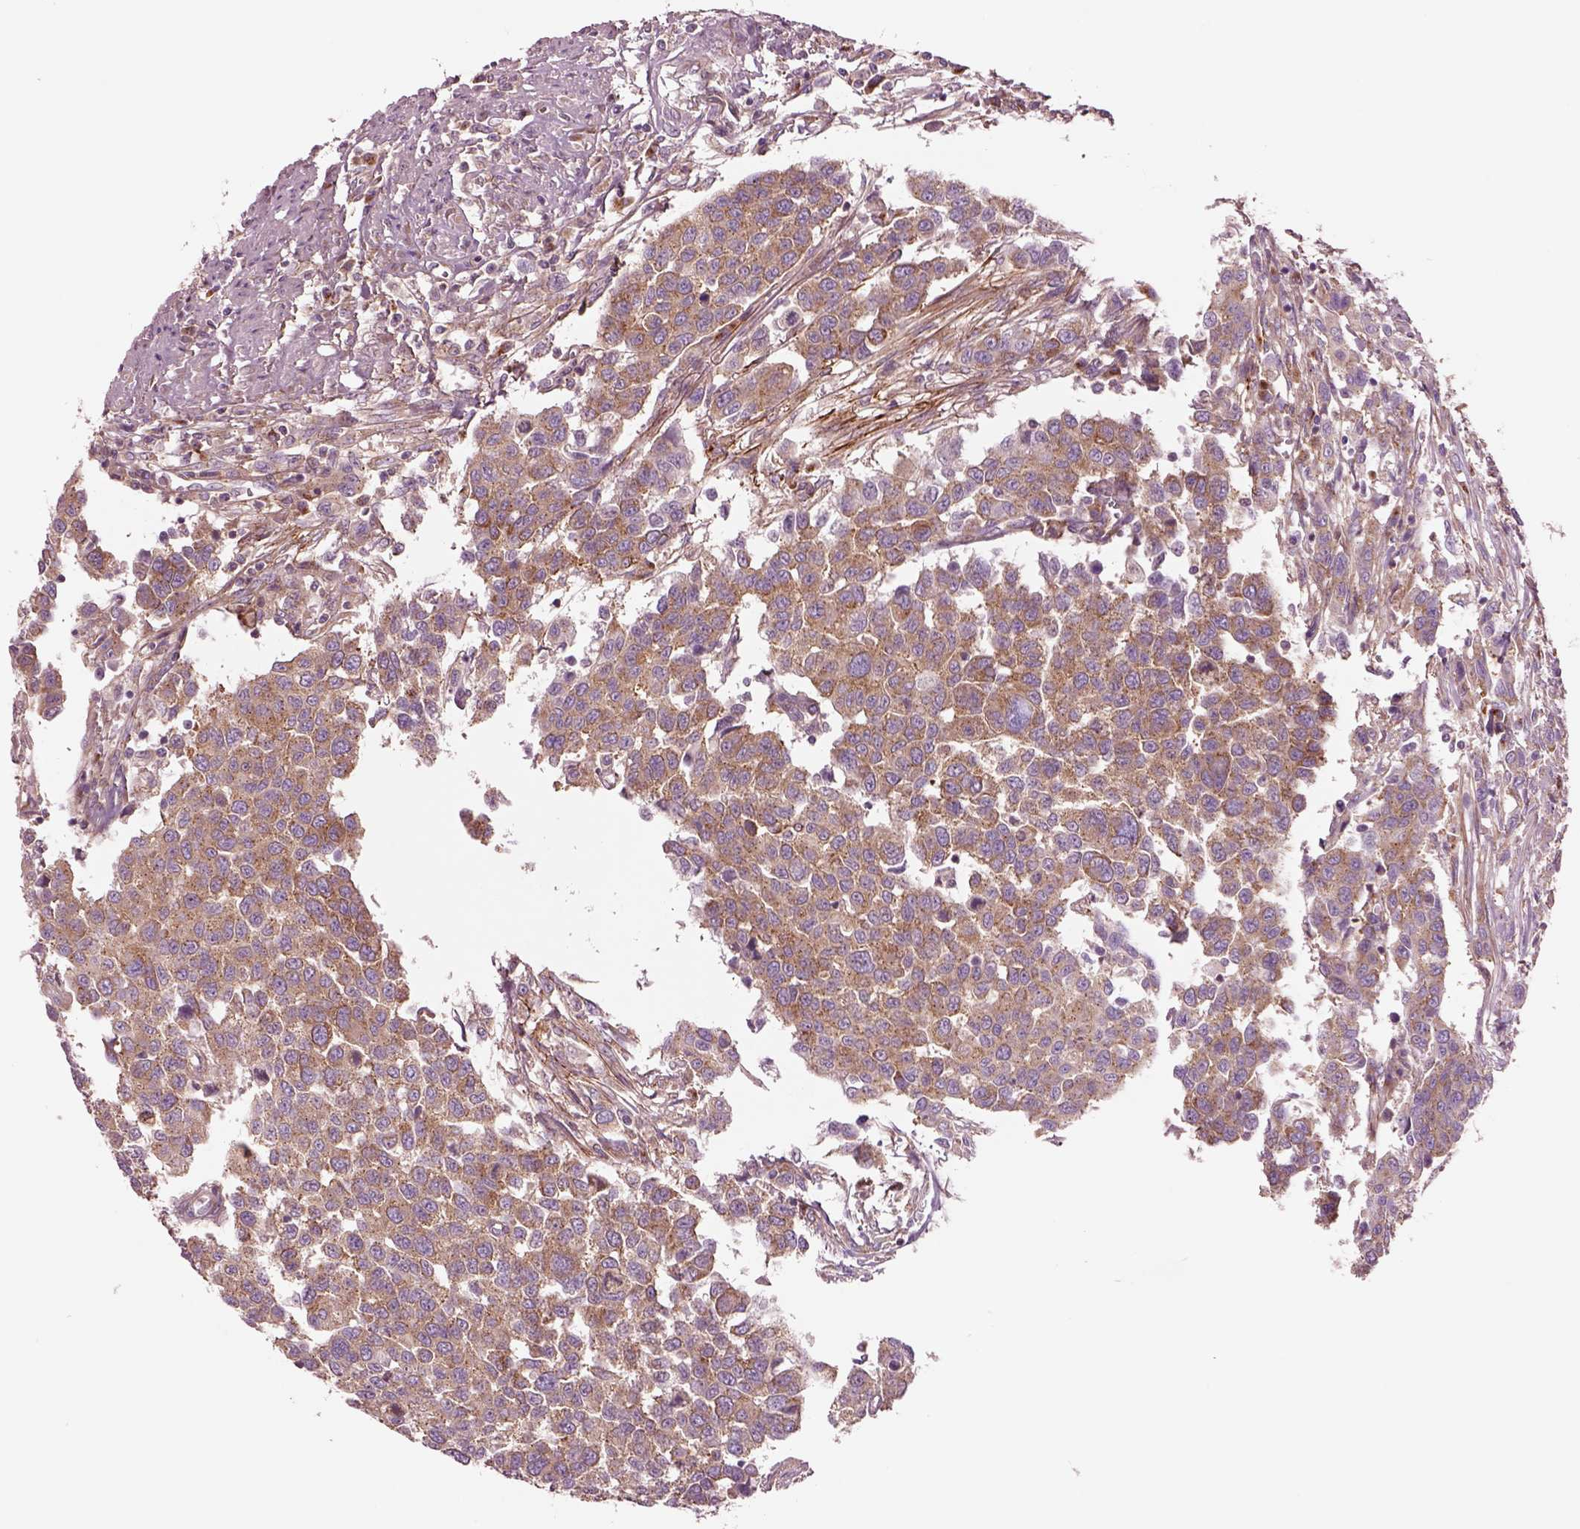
{"staining": {"intensity": "moderate", "quantity": ">75%", "location": "cytoplasmic/membranous"}, "tissue": "urothelial cancer", "cell_type": "Tumor cells", "image_type": "cancer", "snomed": [{"axis": "morphology", "description": "Urothelial carcinoma, High grade"}, {"axis": "topography", "description": "Urinary bladder"}], "caption": "Urothelial cancer stained with a protein marker reveals moderate staining in tumor cells.", "gene": "SEC23A", "patient": {"sex": "female", "age": 58}}